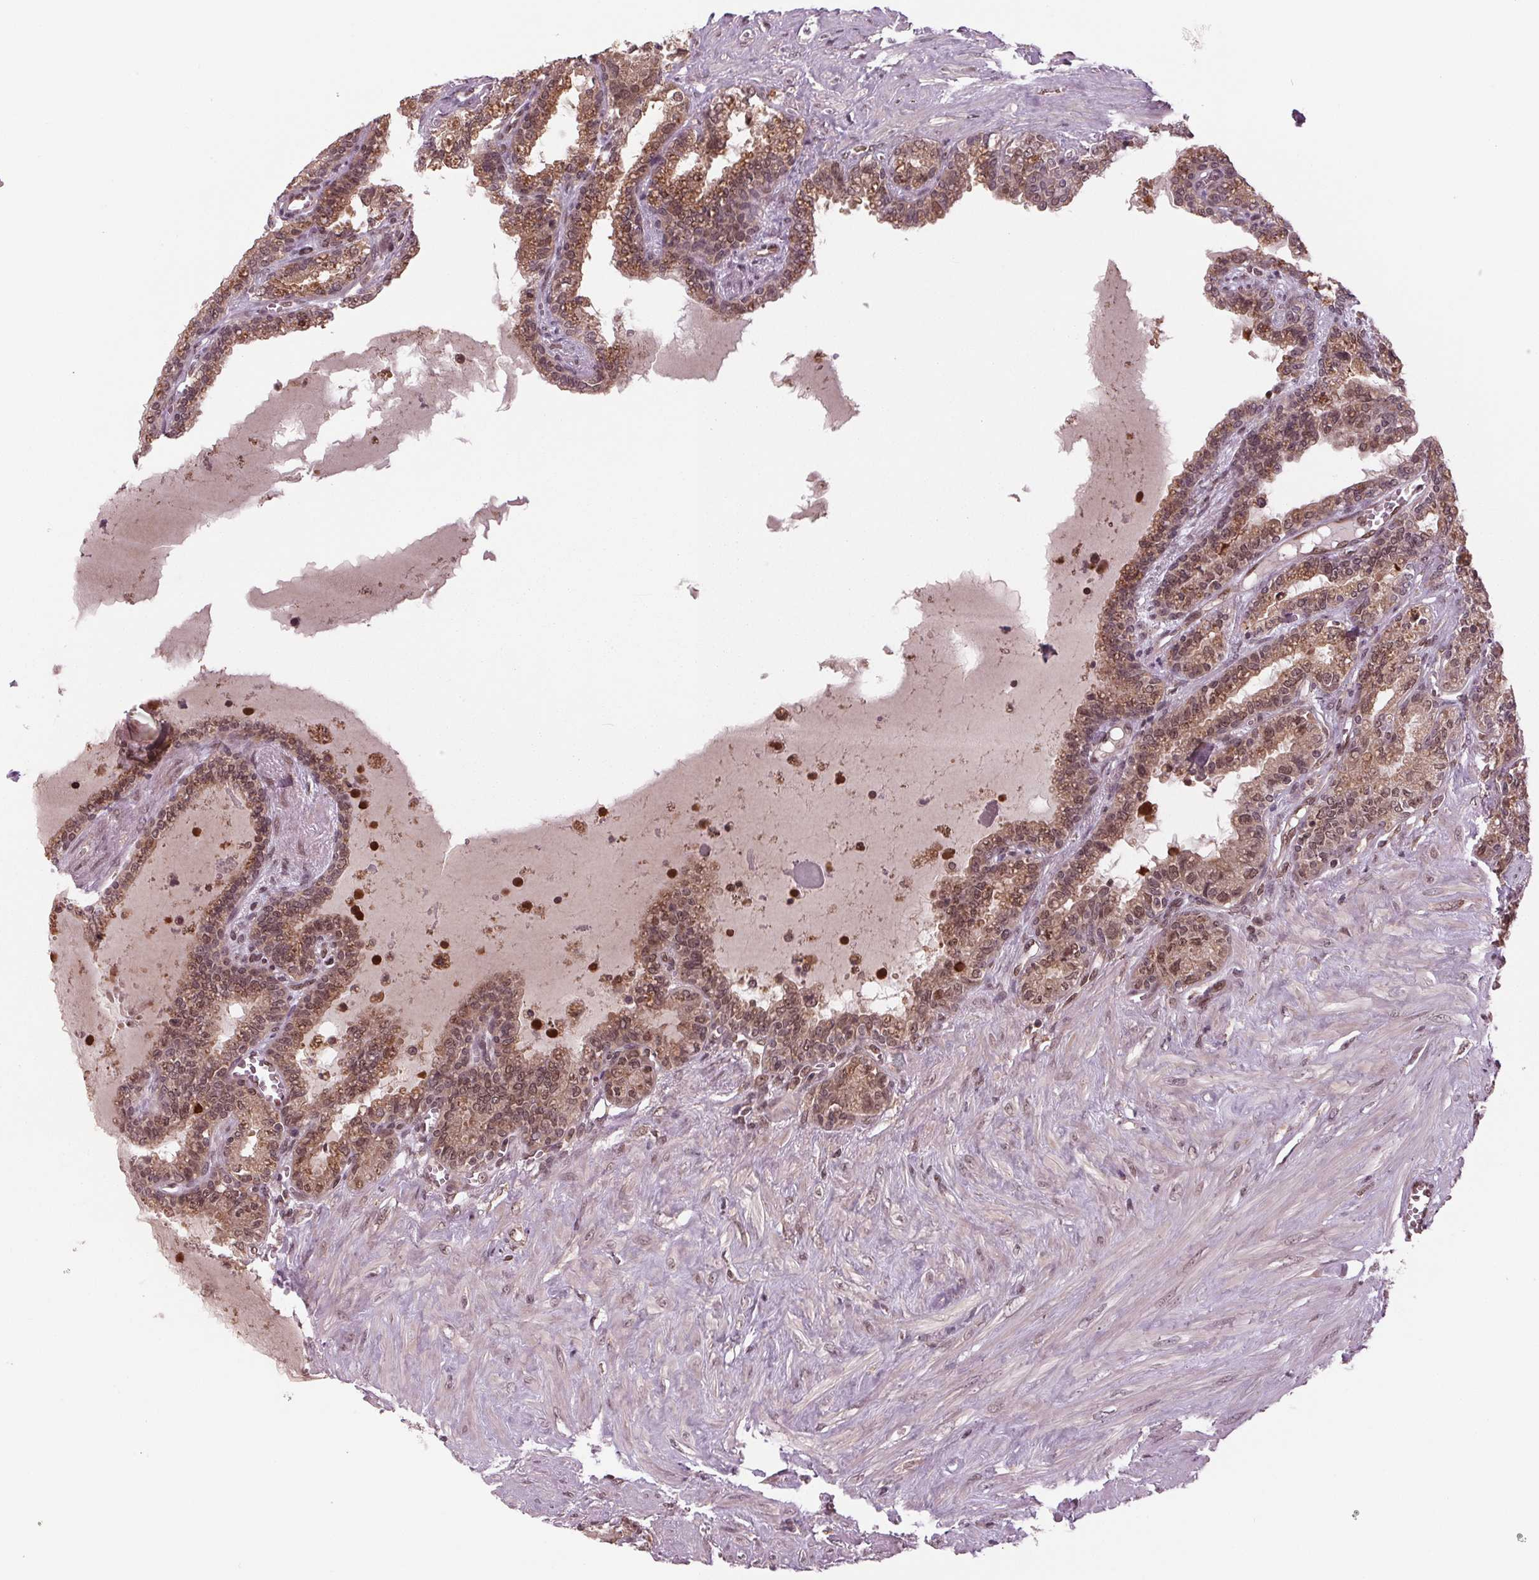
{"staining": {"intensity": "moderate", "quantity": "25%-75%", "location": "cytoplasmic/membranous,nuclear"}, "tissue": "seminal vesicle", "cell_type": "Glandular cells", "image_type": "normal", "snomed": [{"axis": "morphology", "description": "Normal tissue, NOS"}, {"axis": "morphology", "description": "Urothelial carcinoma, NOS"}, {"axis": "topography", "description": "Urinary bladder"}, {"axis": "topography", "description": "Seminal veicle"}], "caption": "Moderate cytoplasmic/membranous,nuclear staining is appreciated in approximately 25%-75% of glandular cells in normal seminal vesicle. The staining is performed using DAB (3,3'-diaminobenzidine) brown chromogen to label protein expression. The nuclei are counter-stained blue using hematoxylin.", "gene": "STAT3", "patient": {"sex": "male", "age": 76}}